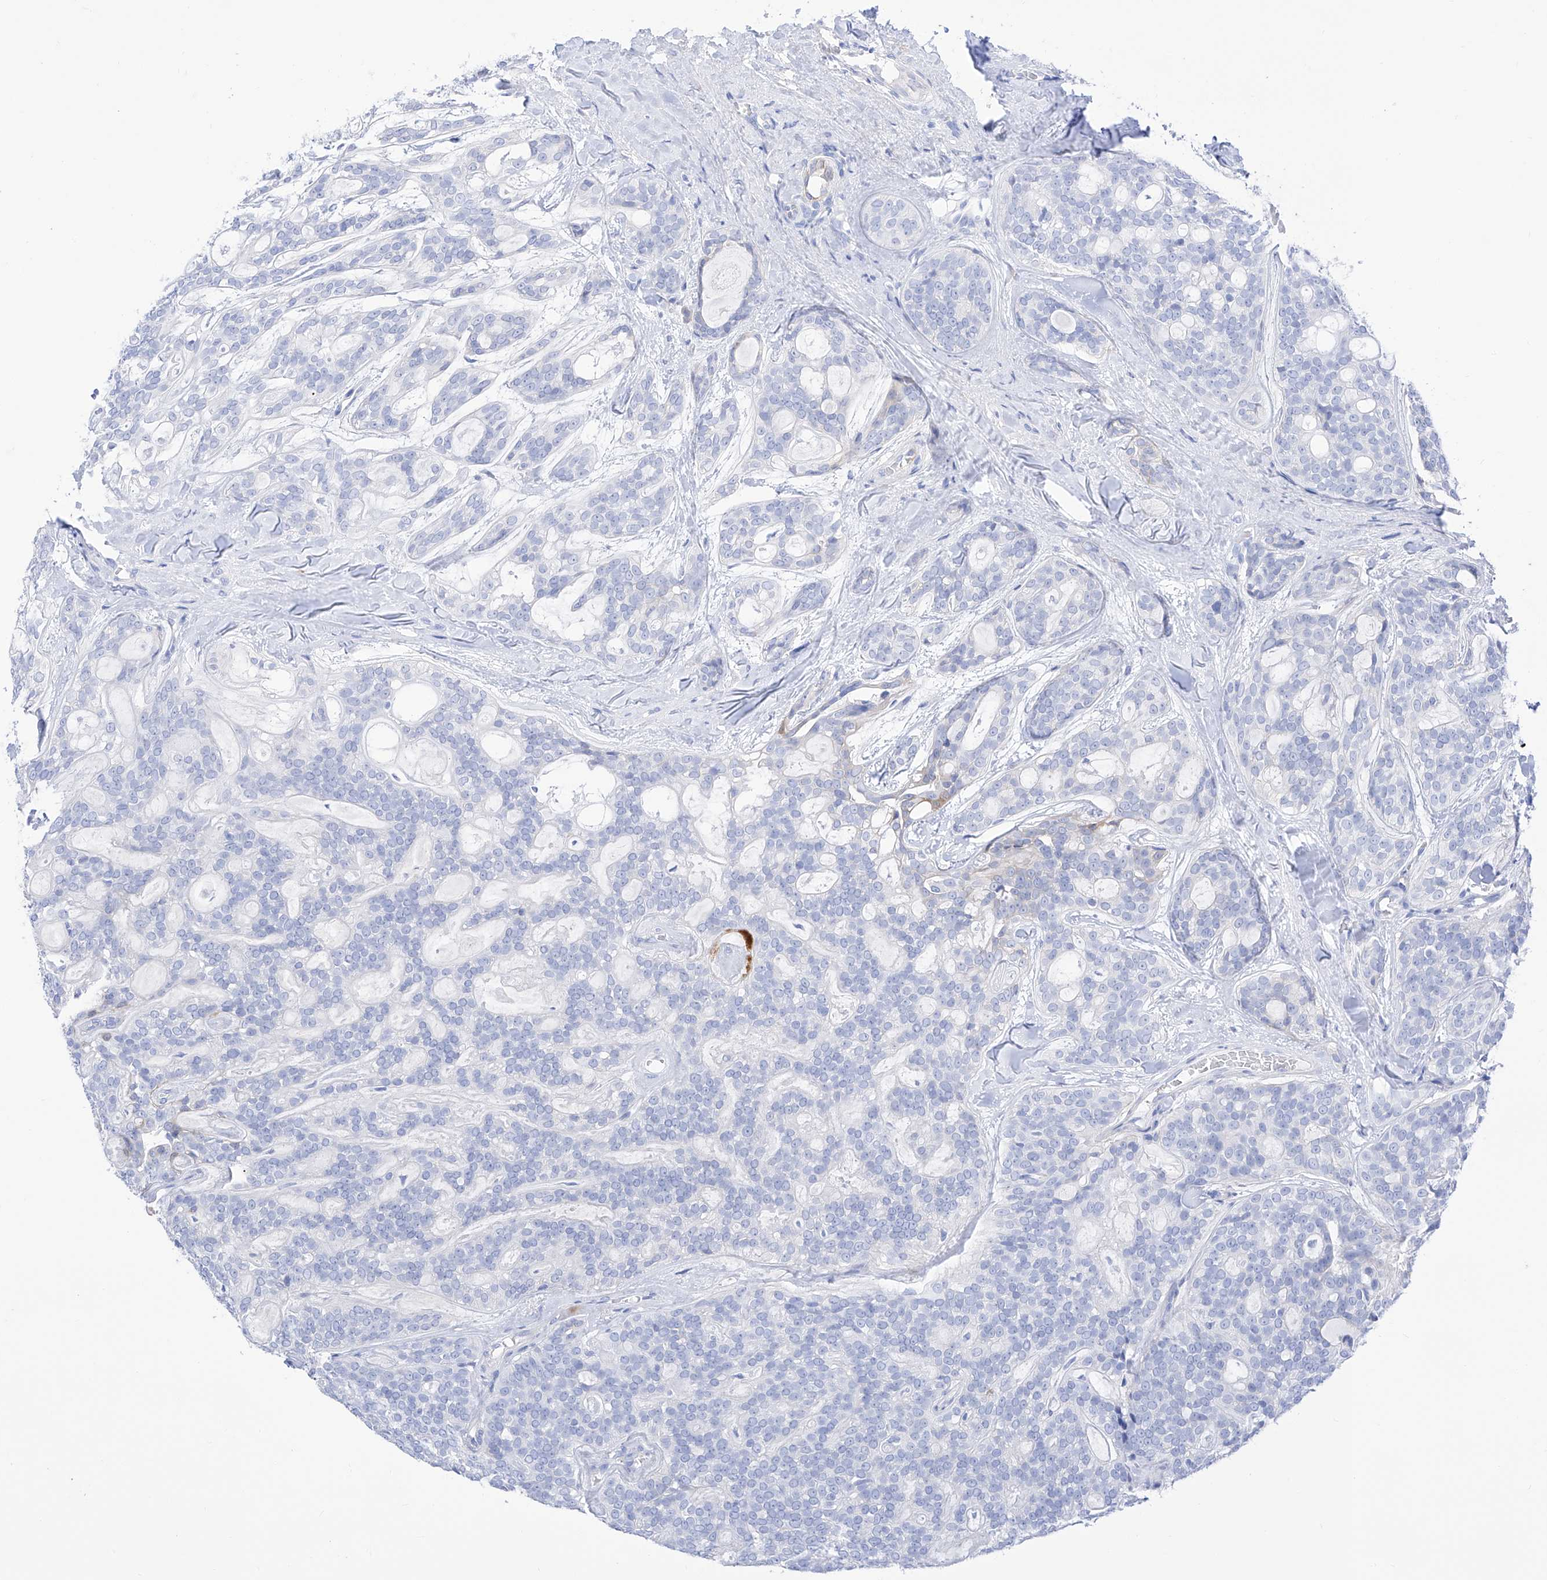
{"staining": {"intensity": "negative", "quantity": "none", "location": "none"}, "tissue": "head and neck cancer", "cell_type": "Tumor cells", "image_type": "cancer", "snomed": [{"axis": "morphology", "description": "Adenocarcinoma, NOS"}, {"axis": "topography", "description": "Head-Neck"}], "caption": "IHC of human head and neck cancer shows no expression in tumor cells.", "gene": "TRPC7", "patient": {"sex": "male", "age": 66}}